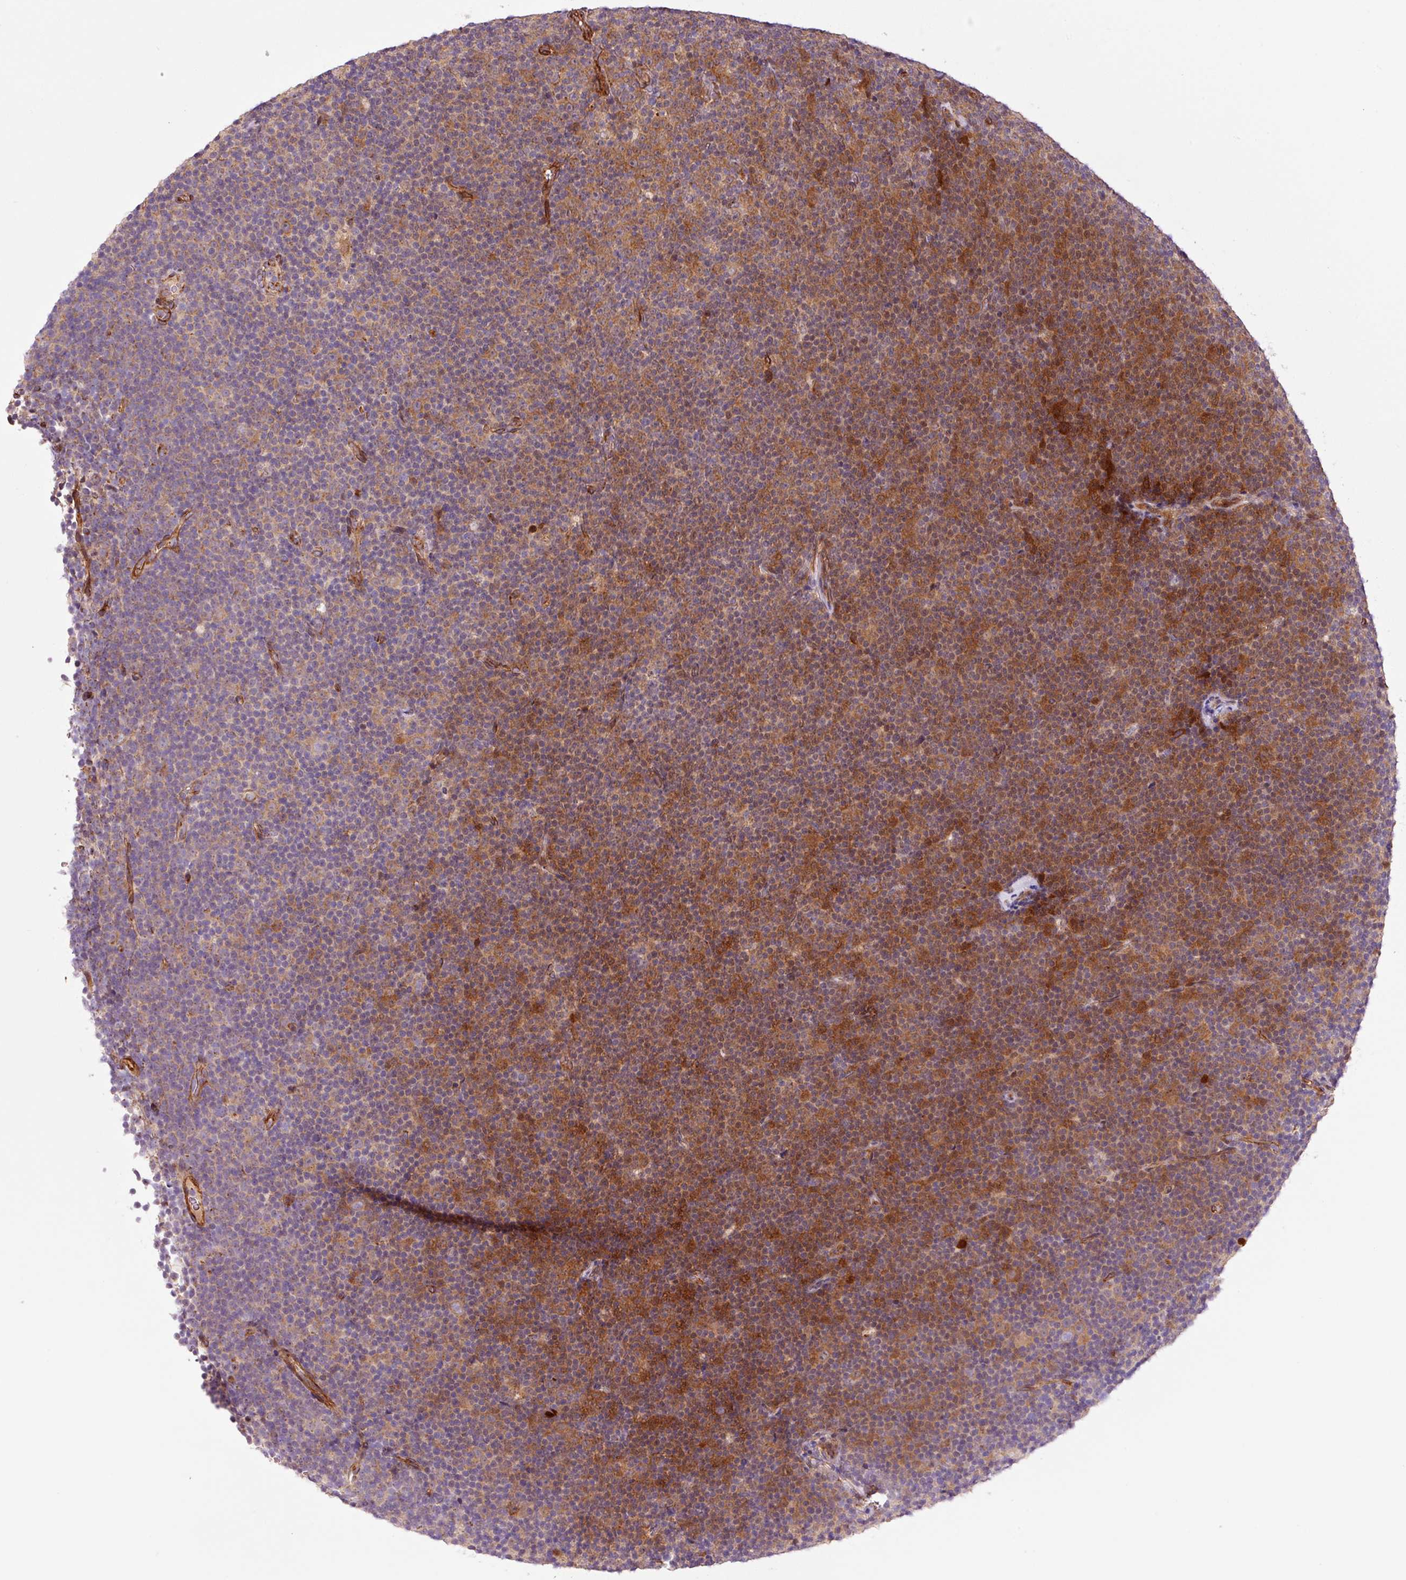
{"staining": {"intensity": "strong", "quantity": "25%-75%", "location": "cytoplasmic/membranous"}, "tissue": "lymphoma", "cell_type": "Tumor cells", "image_type": "cancer", "snomed": [{"axis": "morphology", "description": "Malignant lymphoma, non-Hodgkin's type, Low grade"}, {"axis": "topography", "description": "Lymph node"}], "caption": "The photomicrograph exhibits a brown stain indicating the presence of a protein in the cytoplasmic/membranous of tumor cells in lymphoma.", "gene": "PPP1R14B", "patient": {"sex": "female", "age": 67}}